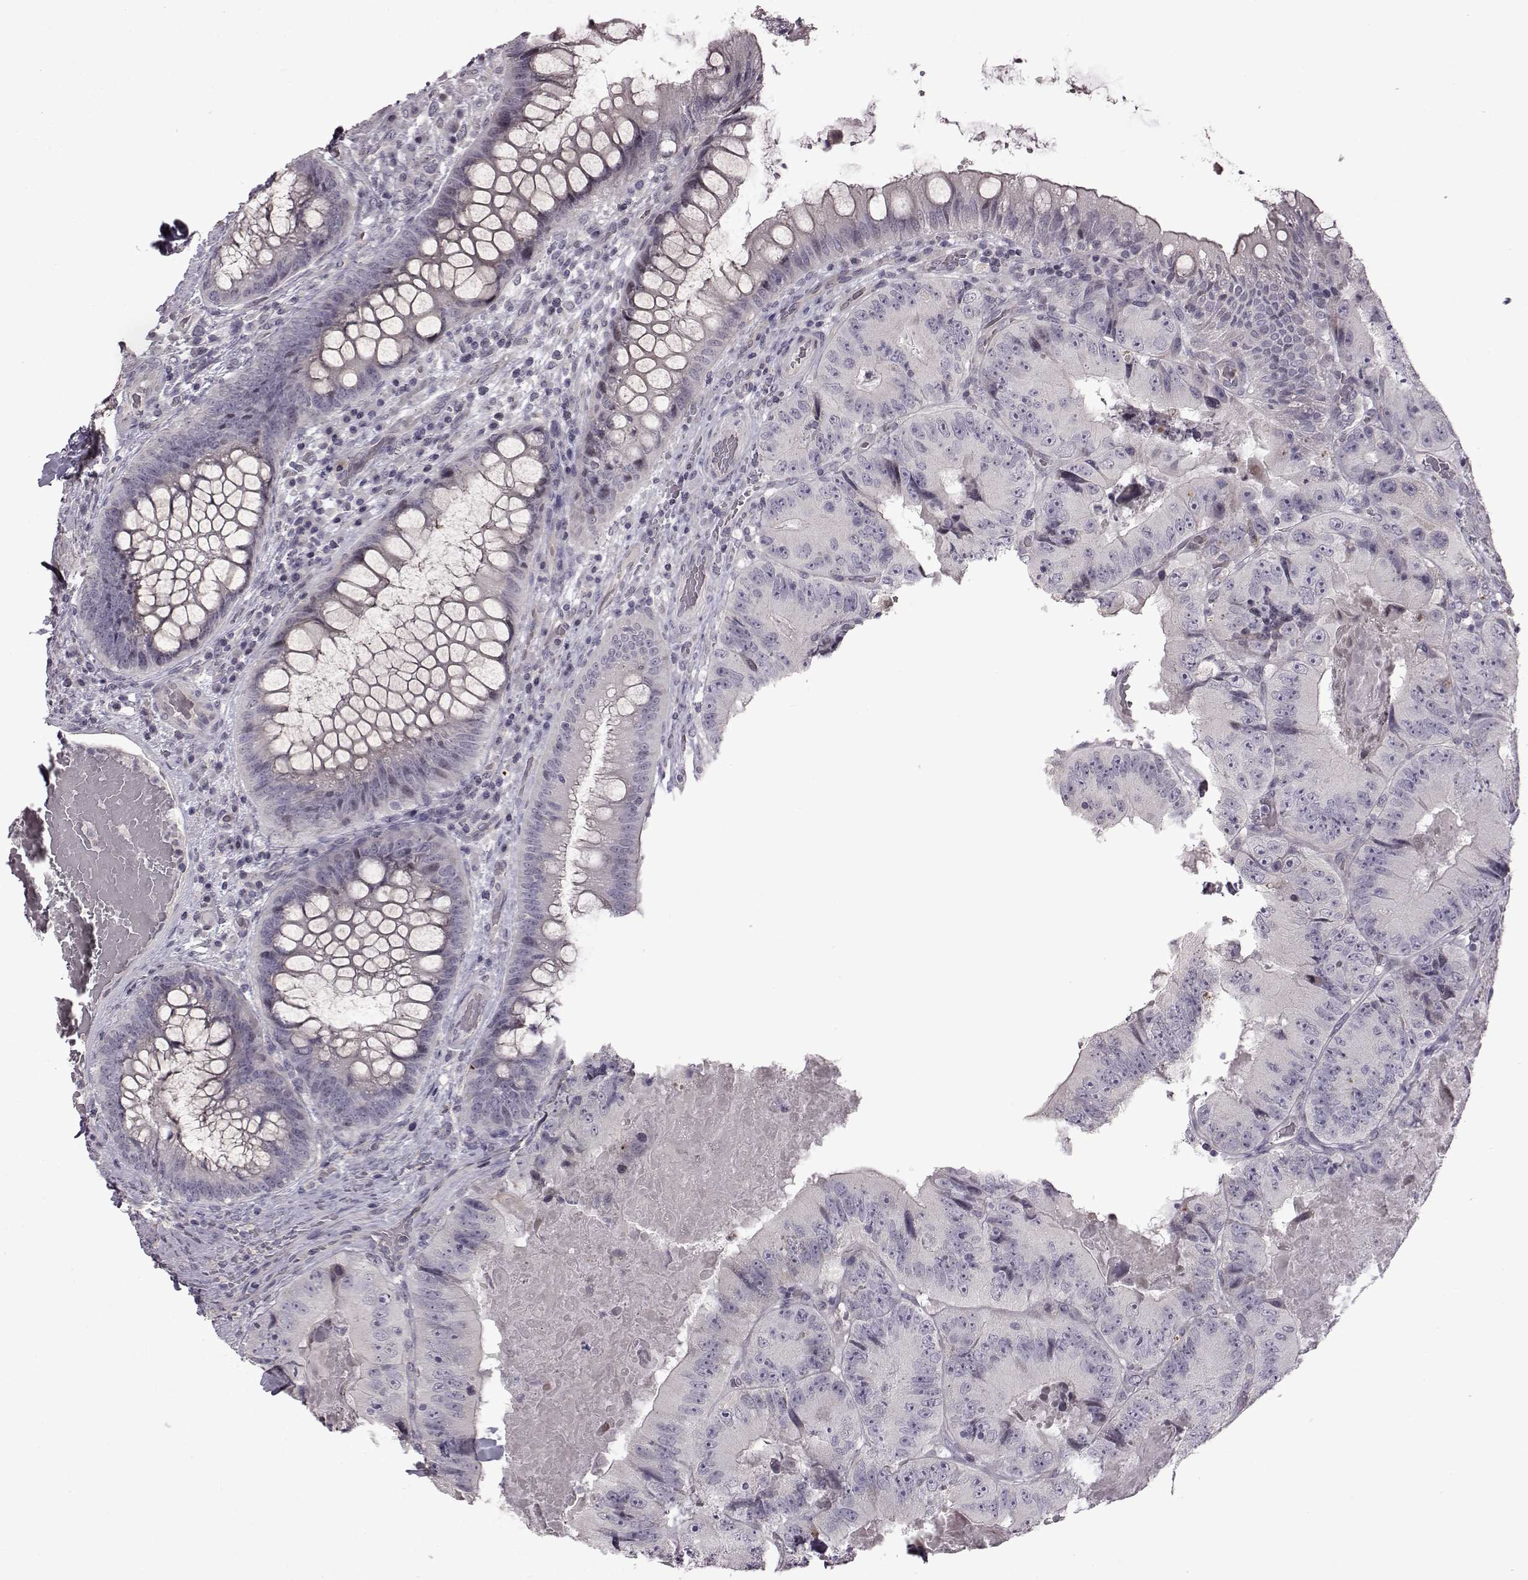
{"staining": {"intensity": "negative", "quantity": "none", "location": "none"}, "tissue": "colorectal cancer", "cell_type": "Tumor cells", "image_type": "cancer", "snomed": [{"axis": "morphology", "description": "Adenocarcinoma, NOS"}, {"axis": "topography", "description": "Colon"}], "caption": "A high-resolution image shows IHC staining of colorectal cancer (adenocarcinoma), which reveals no significant positivity in tumor cells.", "gene": "GAL", "patient": {"sex": "female", "age": 86}}